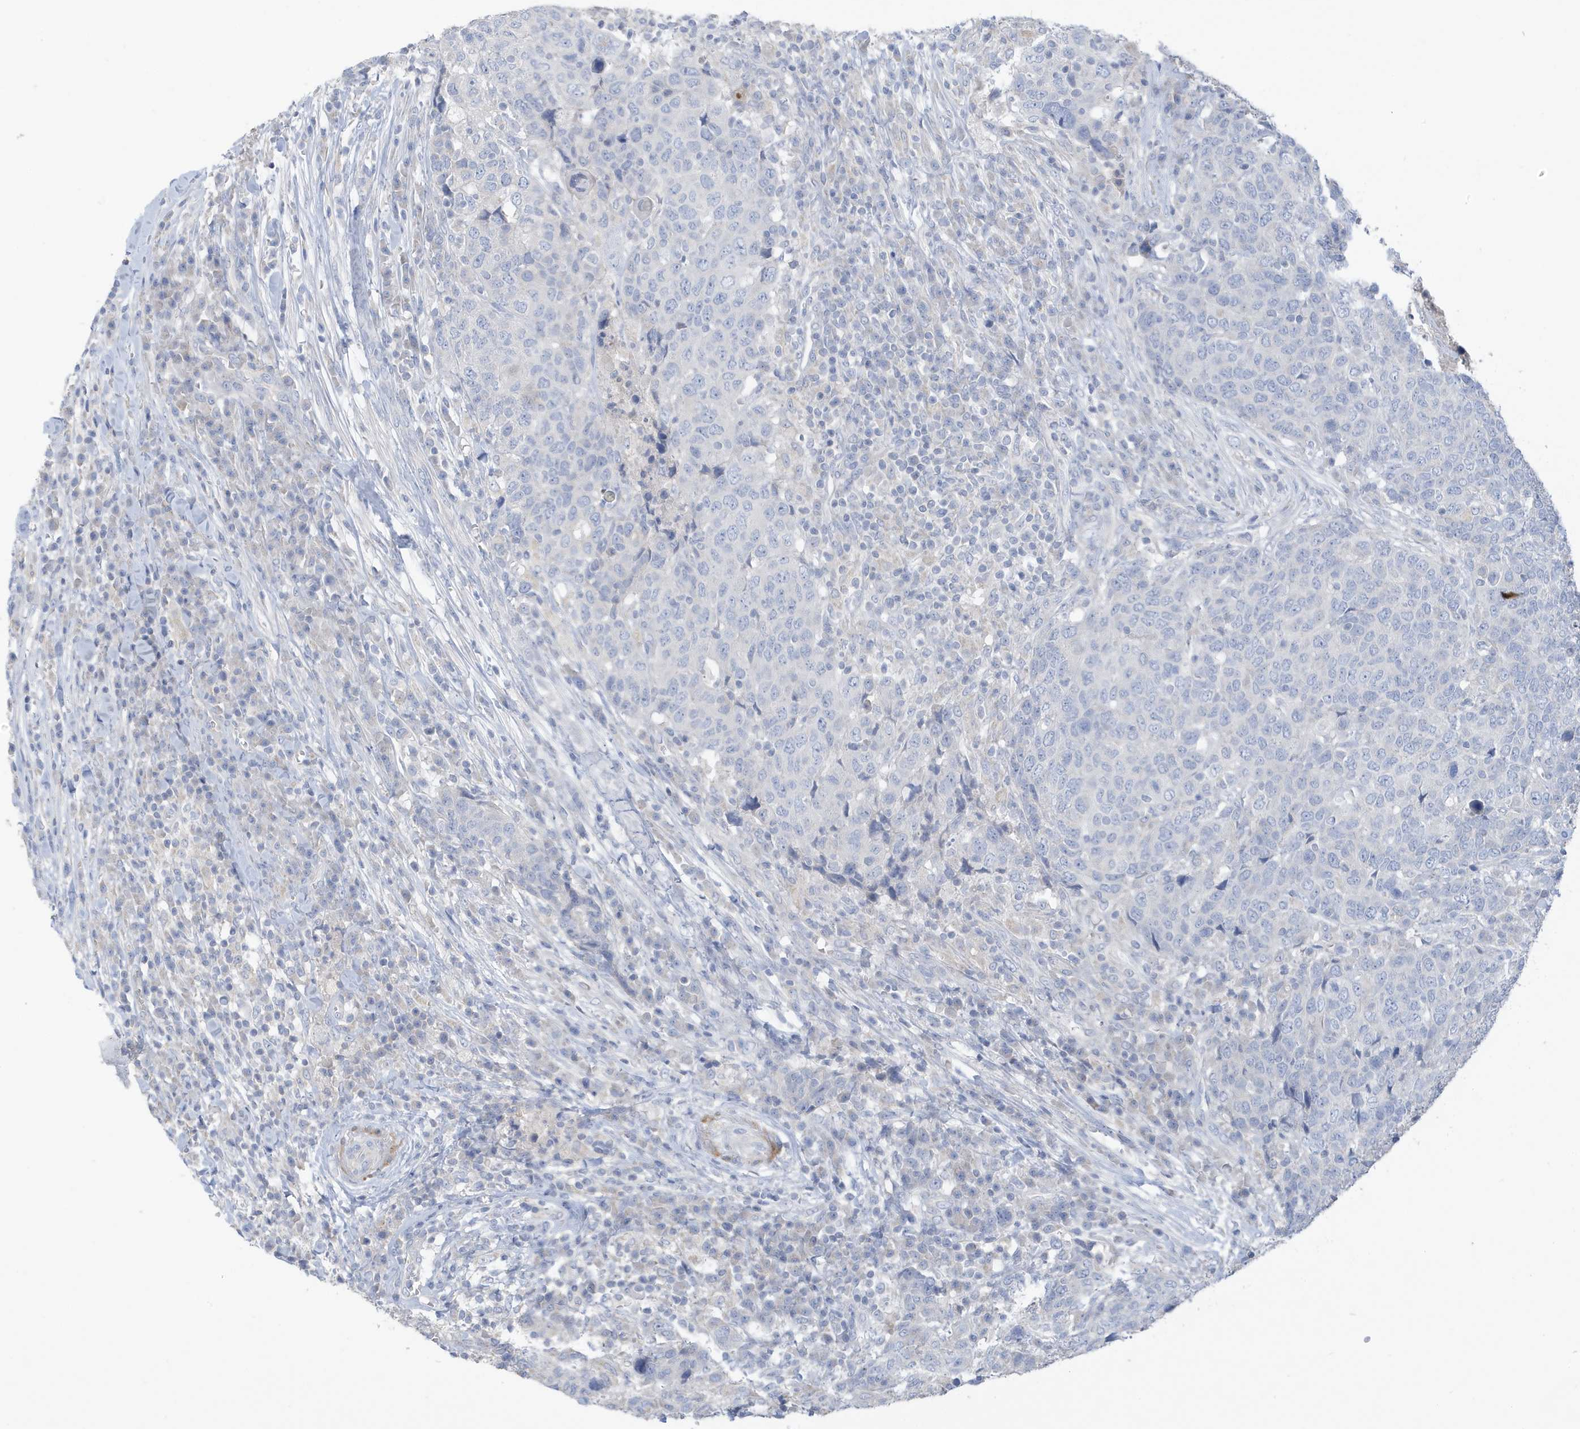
{"staining": {"intensity": "negative", "quantity": "none", "location": "none"}, "tissue": "head and neck cancer", "cell_type": "Tumor cells", "image_type": "cancer", "snomed": [{"axis": "morphology", "description": "Squamous cell carcinoma, NOS"}, {"axis": "topography", "description": "Head-Neck"}], "caption": "Immunohistochemistry micrograph of neoplastic tissue: squamous cell carcinoma (head and neck) stained with DAB reveals no significant protein expression in tumor cells. (DAB IHC, high magnification).", "gene": "ATP13A5", "patient": {"sex": "male", "age": 66}}